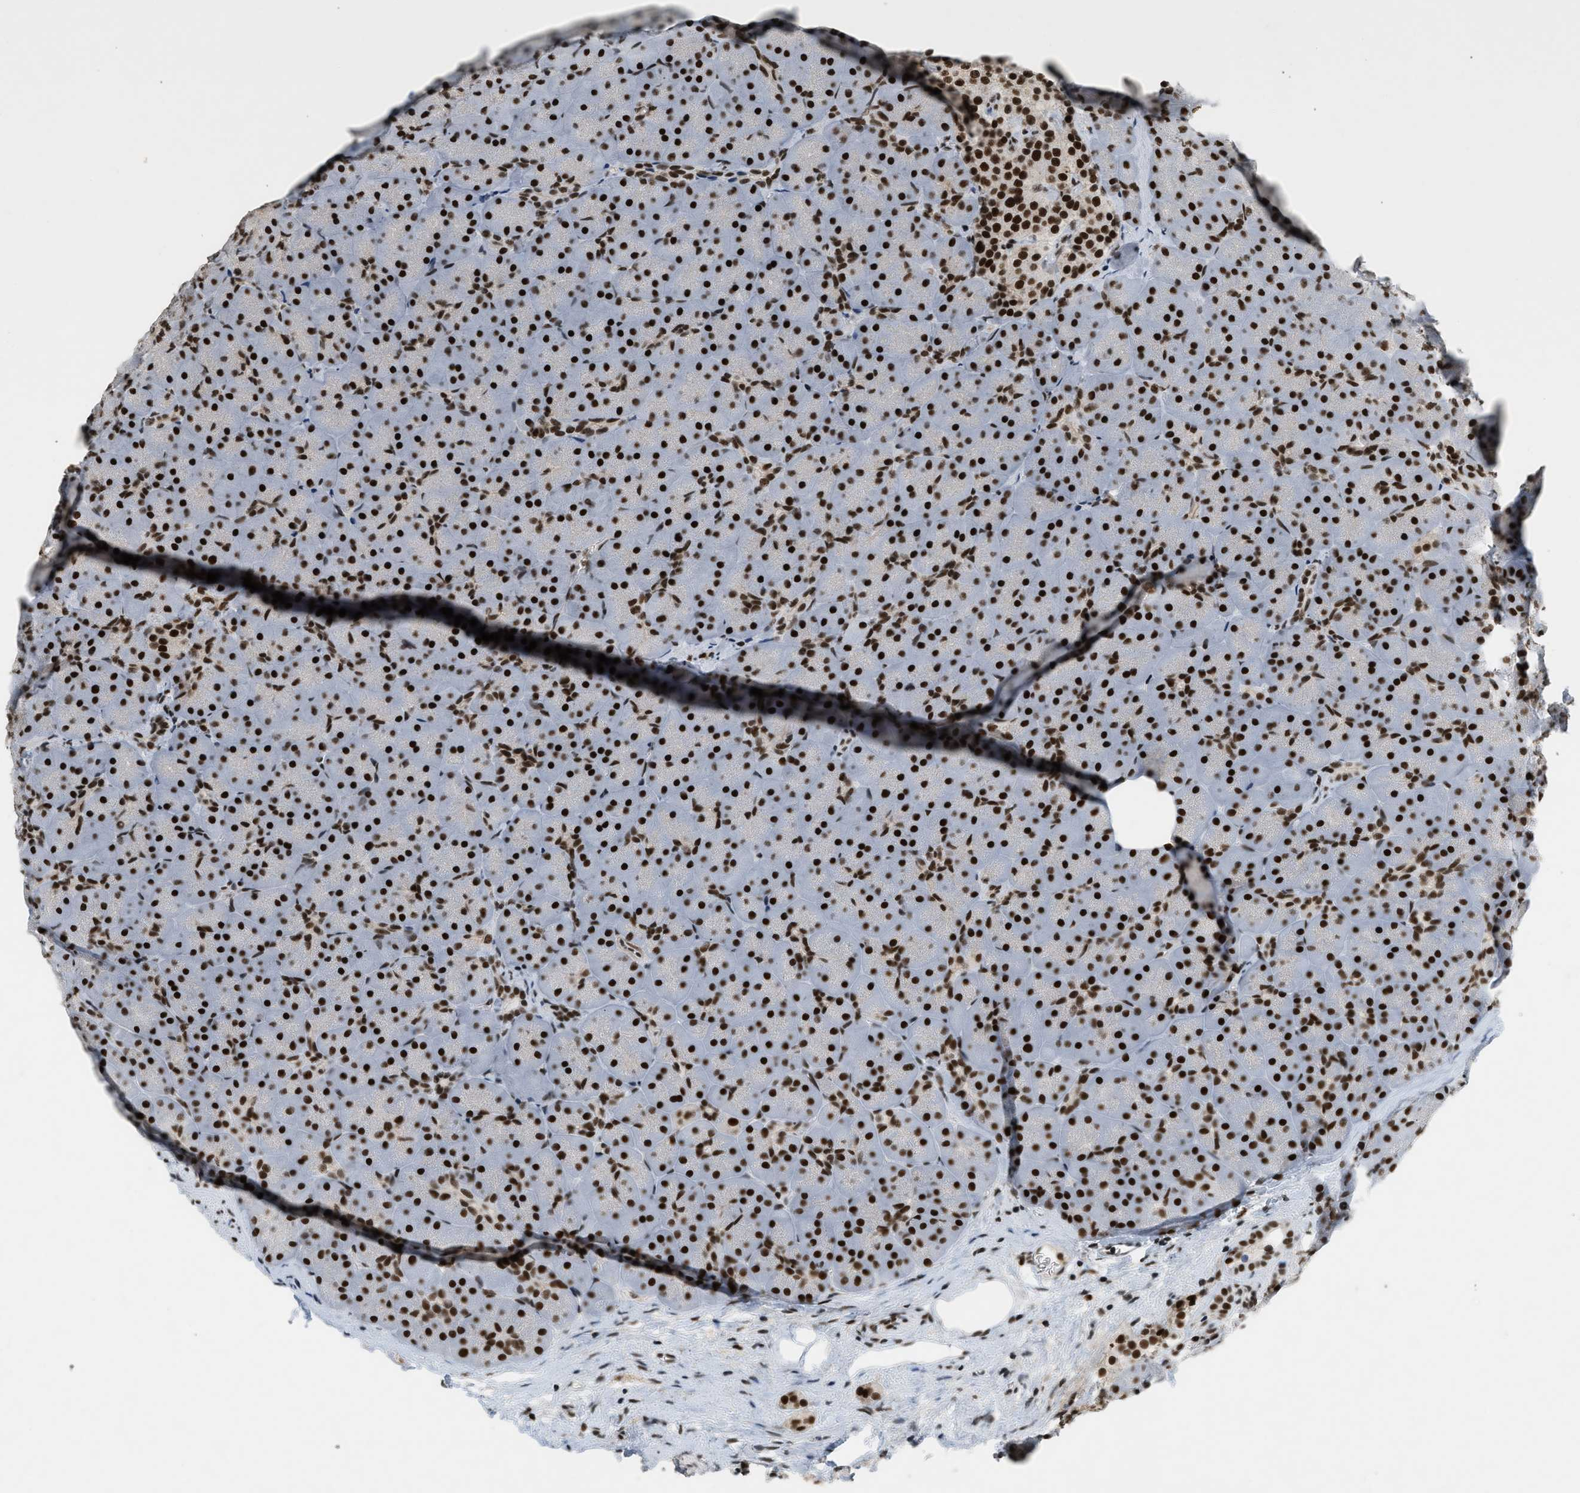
{"staining": {"intensity": "strong", "quantity": ">75%", "location": "nuclear"}, "tissue": "pancreas", "cell_type": "Exocrine glandular cells", "image_type": "normal", "snomed": [{"axis": "morphology", "description": "Normal tissue, NOS"}, {"axis": "topography", "description": "Pancreas"}], "caption": "Strong nuclear protein expression is appreciated in about >75% of exocrine glandular cells in pancreas. (DAB IHC with brightfield microscopy, high magnification).", "gene": "SMARCB1", "patient": {"sex": "male", "age": 66}}